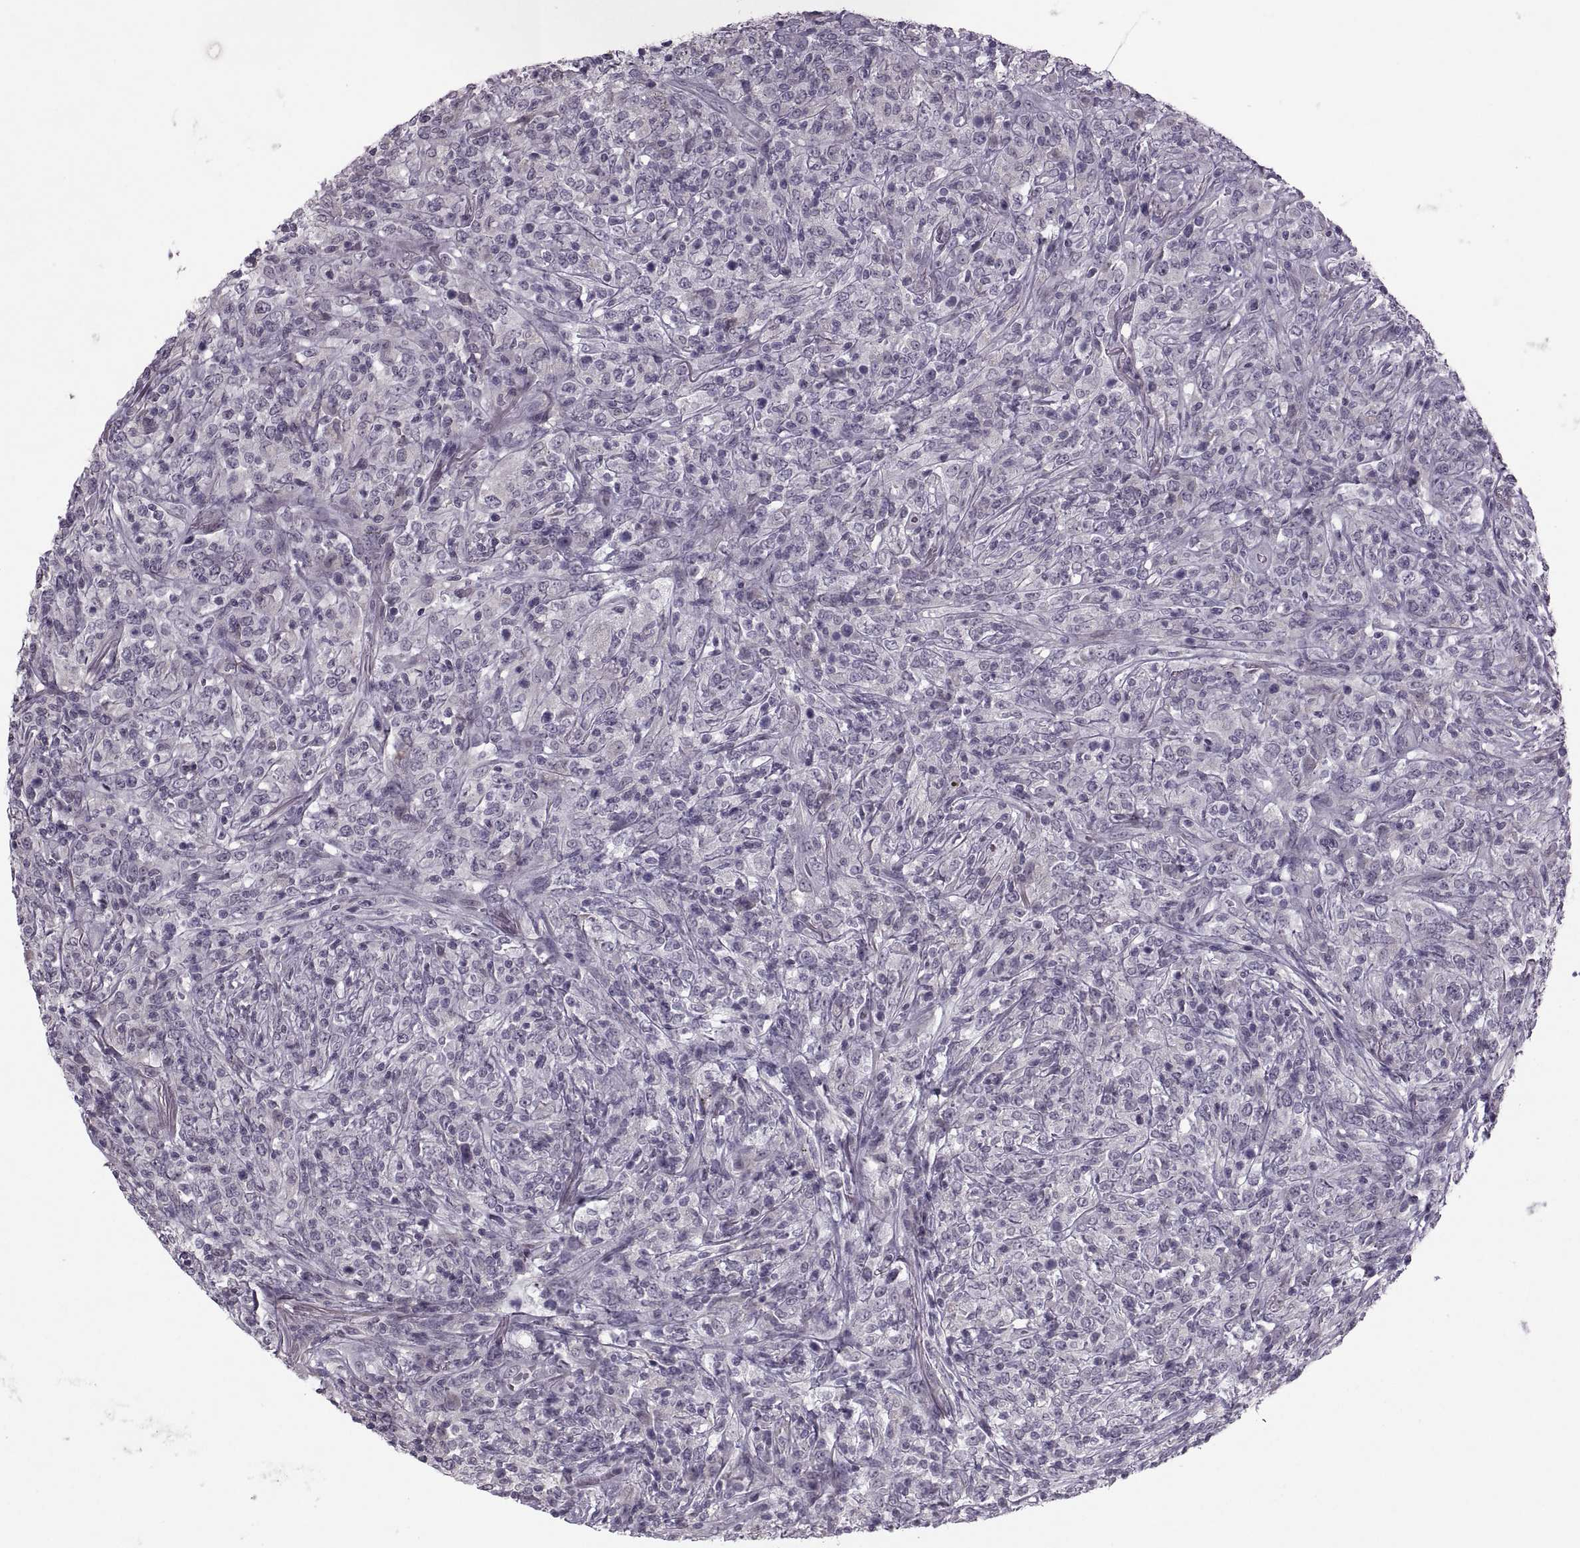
{"staining": {"intensity": "negative", "quantity": "none", "location": "none"}, "tissue": "lymphoma", "cell_type": "Tumor cells", "image_type": "cancer", "snomed": [{"axis": "morphology", "description": "Malignant lymphoma, non-Hodgkin's type, High grade"}, {"axis": "topography", "description": "Lung"}], "caption": "Tumor cells show no significant protein positivity in high-grade malignant lymphoma, non-Hodgkin's type.", "gene": "MGAT4D", "patient": {"sex": "male", "age": 79}}